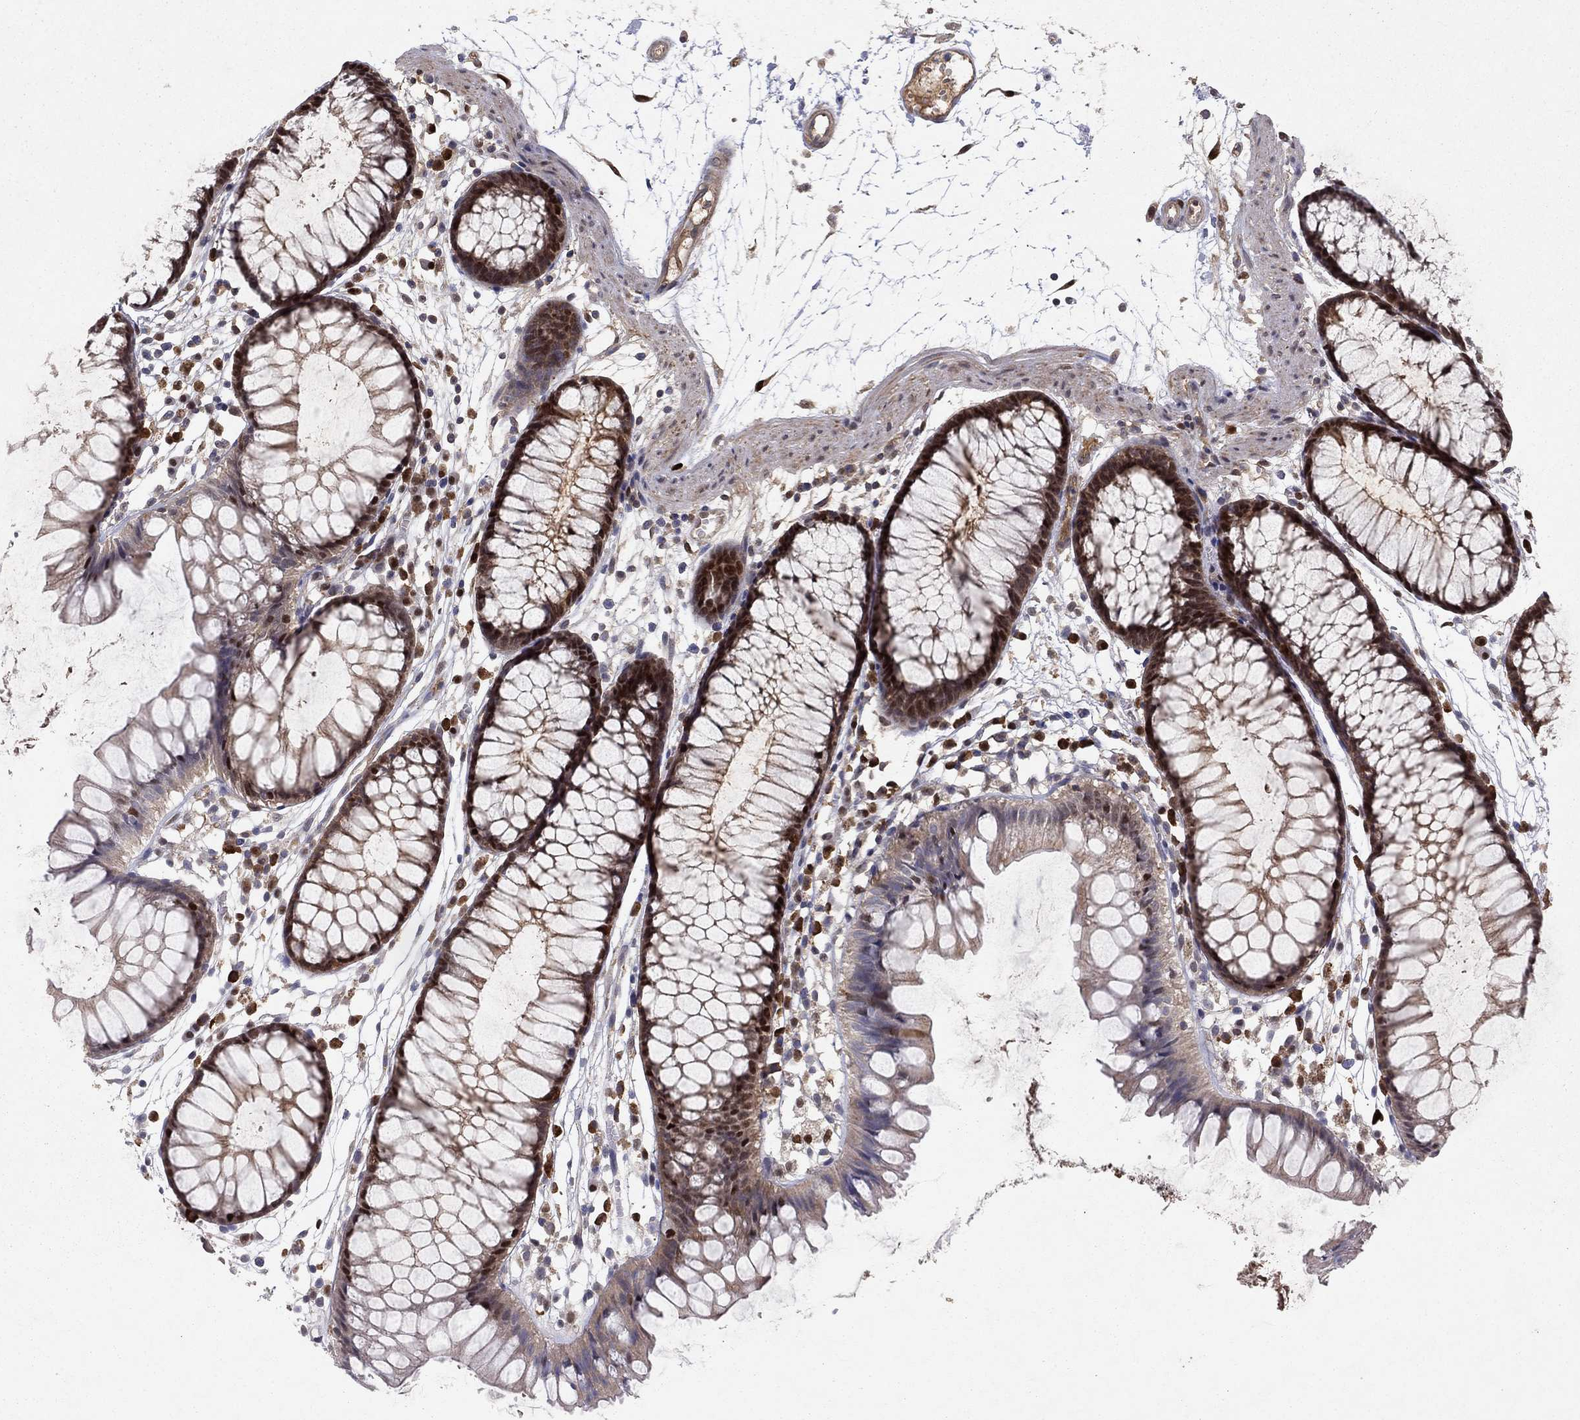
{"staining": {"intensity": "negative", "quantity": "none", "location": "none"}, "tissue": "colon", "cell_type": "Endothelial cells", "image_type": "normal", "snomed": [{"axis": "morphology", "description": "Normal tissue, NOS"}, {"axis": "morphology", "description": "Adenocarcinoma, NOS"}, {"axis": "topography", "description": "Colon"}], "caption": "Photomicrograph shows no significant protein staining in endothelial cells of normal colon.", "gene": "CRTC1", "patient": {"sex": "male", "age": 65}}